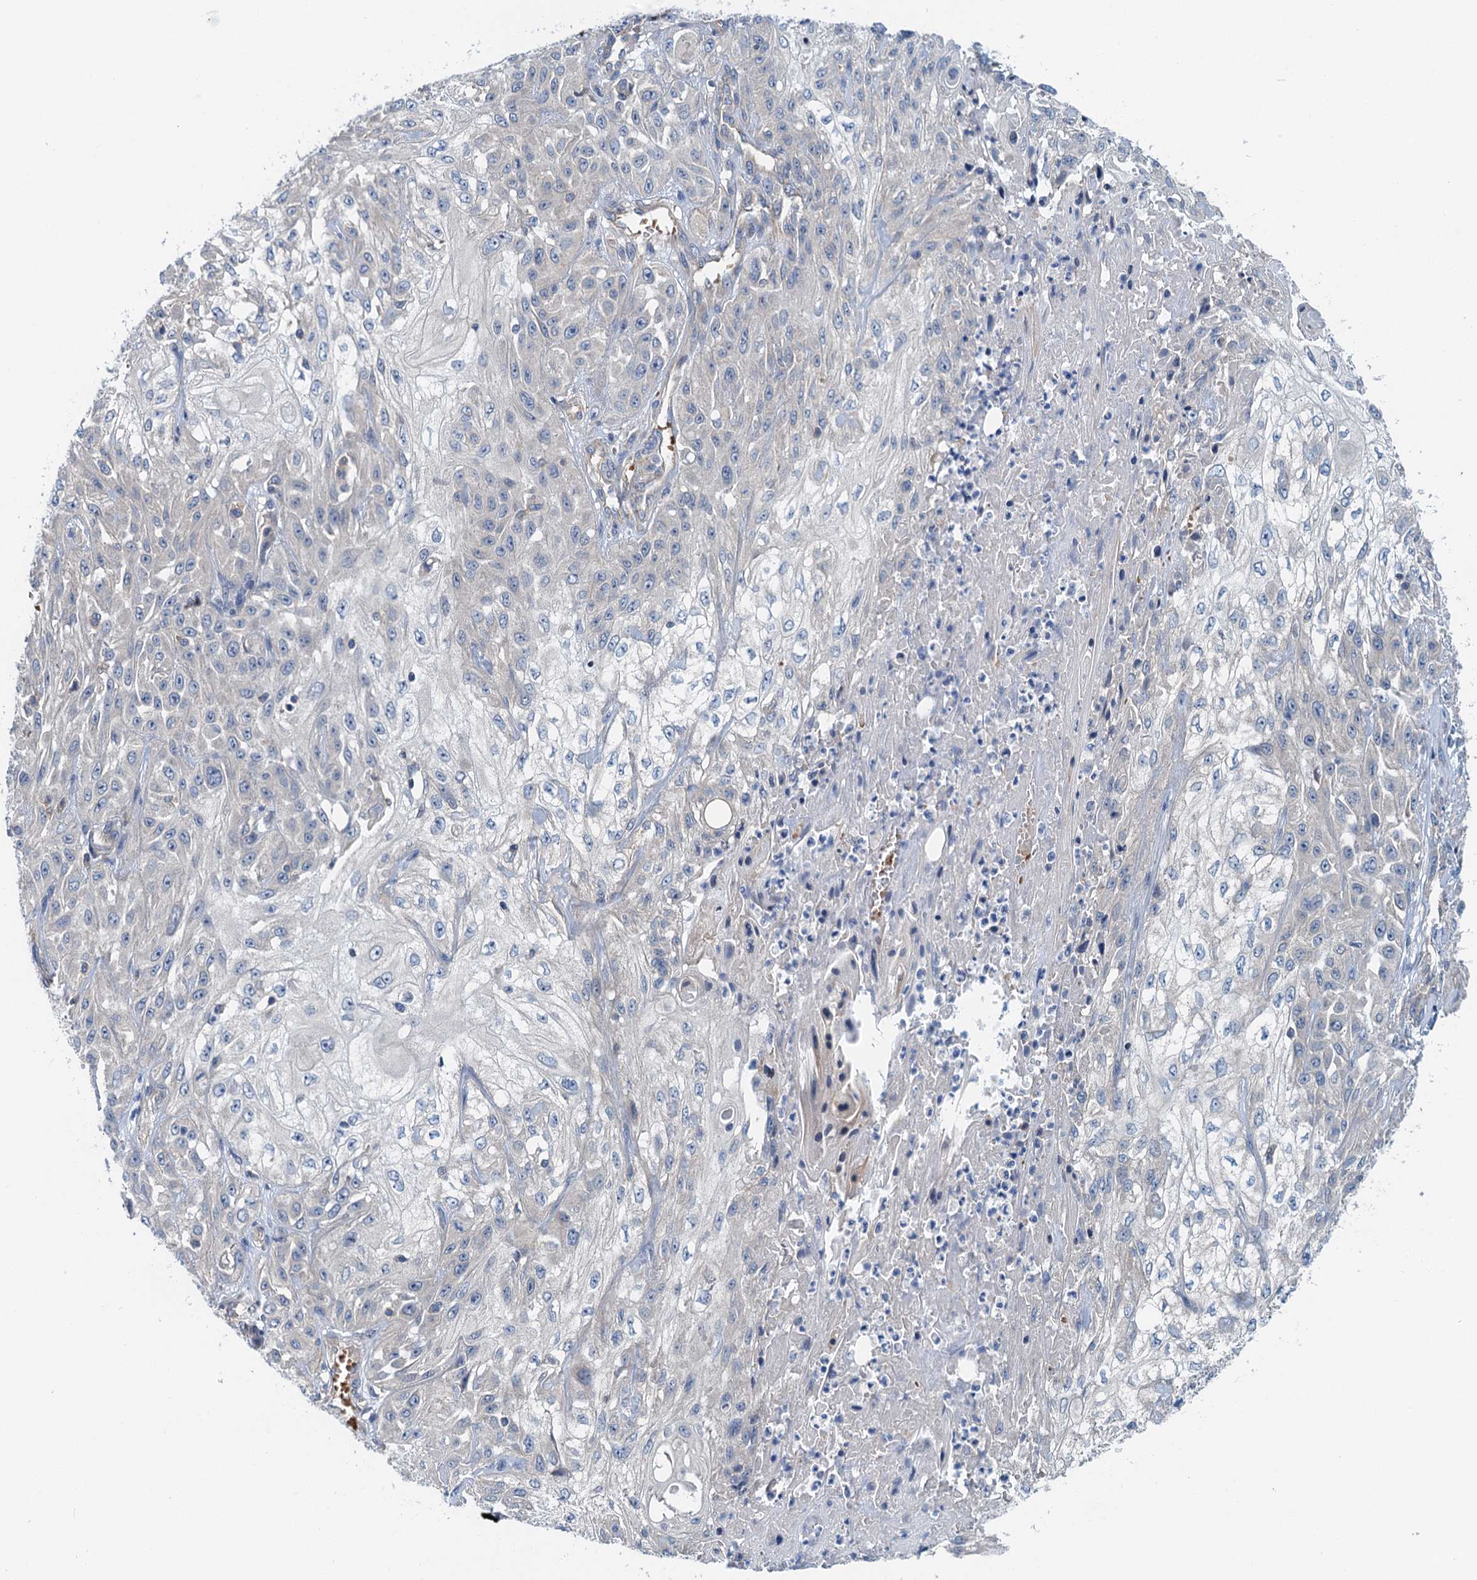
{"staining": {"intensity": "negative", "quantity": "none", "location": "none"}, "tissue": "skin cancer", "cell_type": "Tumor cells", "image_type": "cancer", "snomed": [{"axis": "morphology", "description": "Squamous cell carcinoma, NOS"}, {"axis": "morphology", "description": "Squamous cell carcinoma, metastatic, NOS"}, {"axis": "topography", "description": "Skin"}, {"axis": "topography", "description": "Lymph node"}], "caption": "A histopathology image of squamous cell carcinoma (skin) stained for a protein displays no brown staining in tumor cells.", "gene": "ROGDI", "patient": {"sex": "male", "age": 75}}